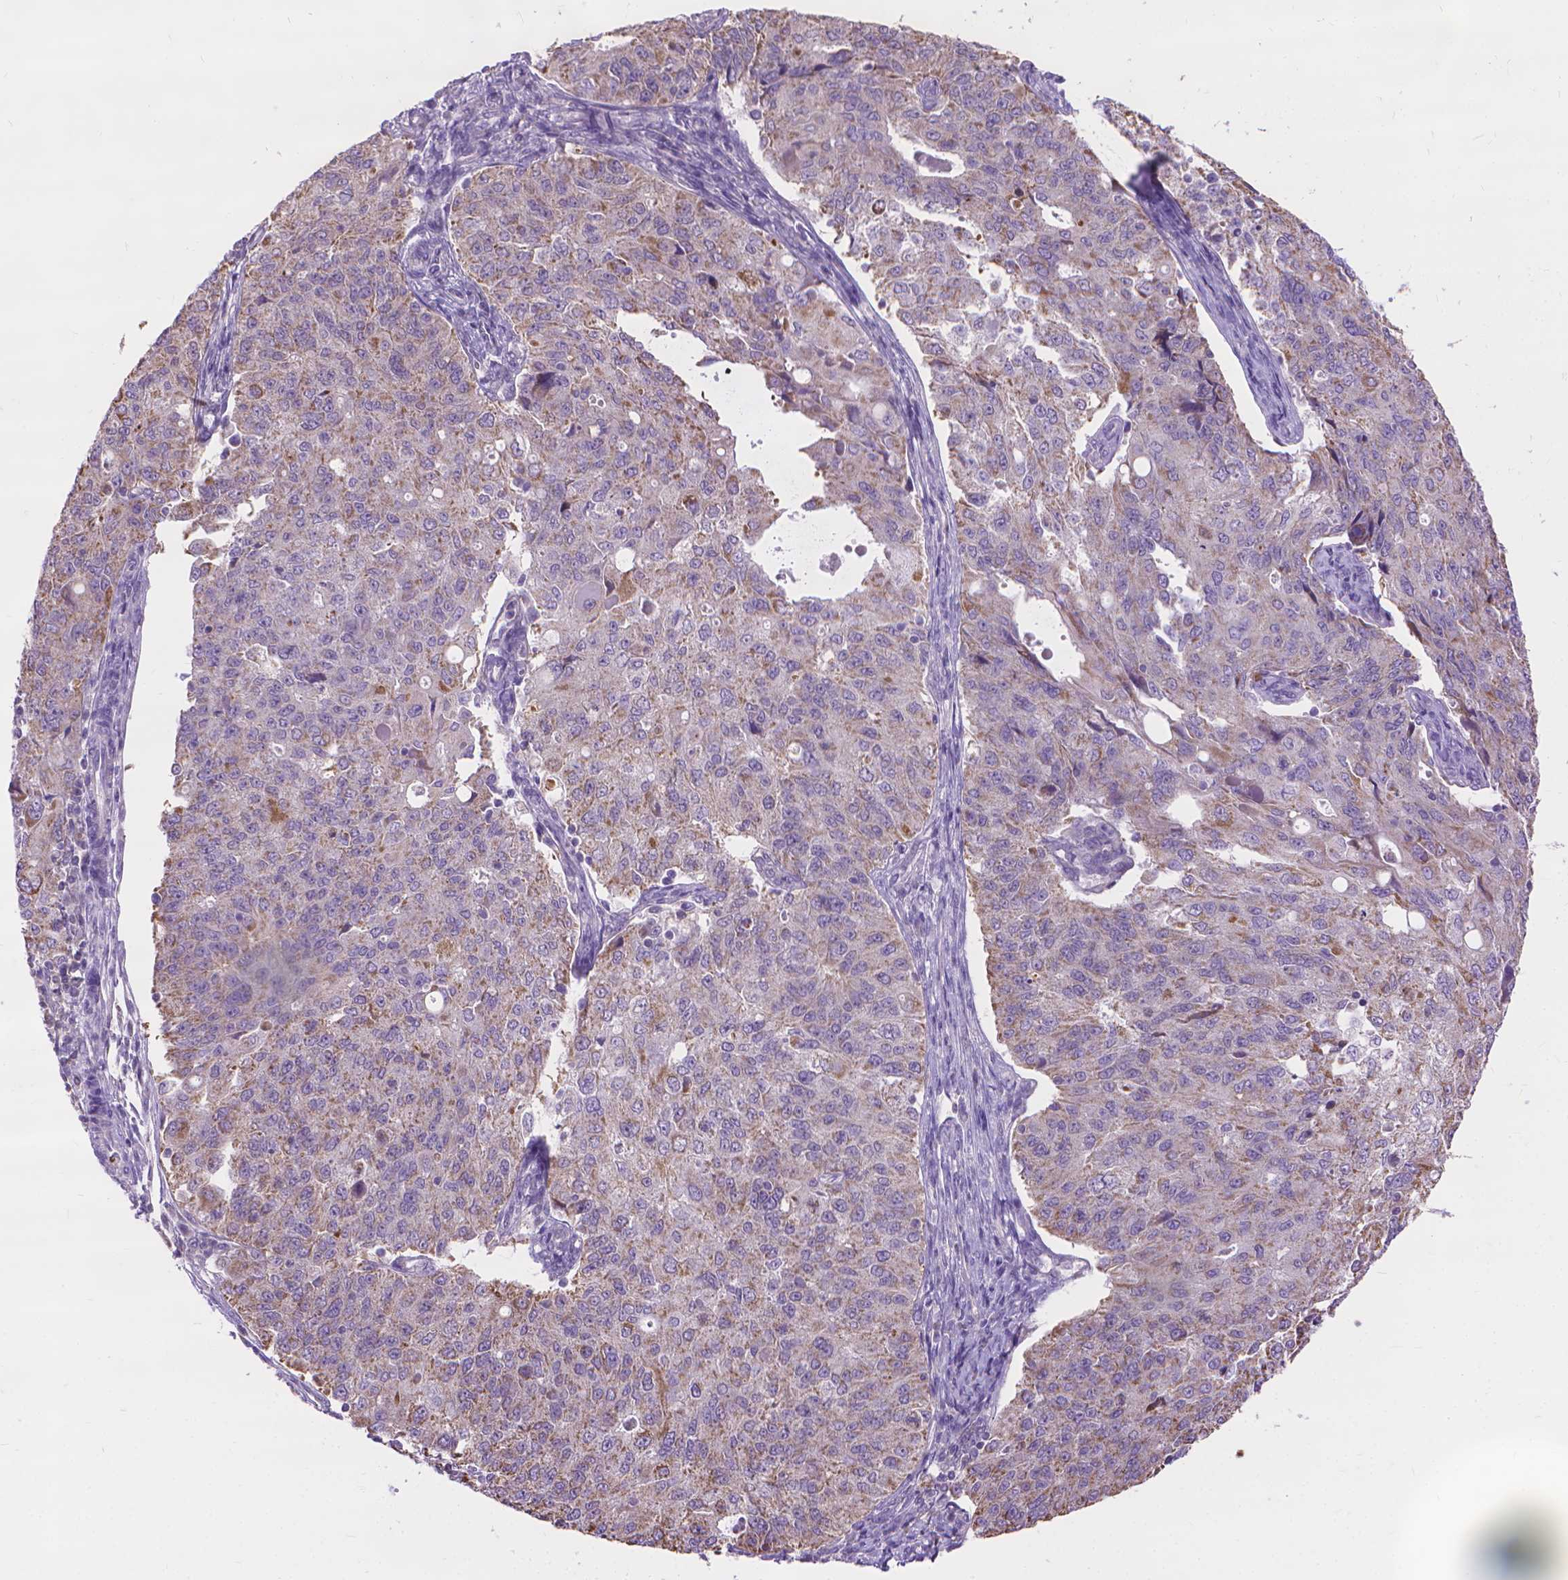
{"staining": {"intensity": "moderate", "quantity": "25%-75%", "location": "cytoplasmic/membranous"}, "tissue": "endometrial cancer", "cell_type": "Tumor cells", "image_type": "cancer", "snomed": [{"axis": "morphology", "description": "Adenocarcinoma, NOS"}, {"axis": "topography", "description": "Endometrium"}], "caption": "Human endometrial adenocarcinoma stained with a protein marker shows moderate staining in tumor cells.", "gene": "SYN1", "patient": {"sex": "female", "age": 43}}